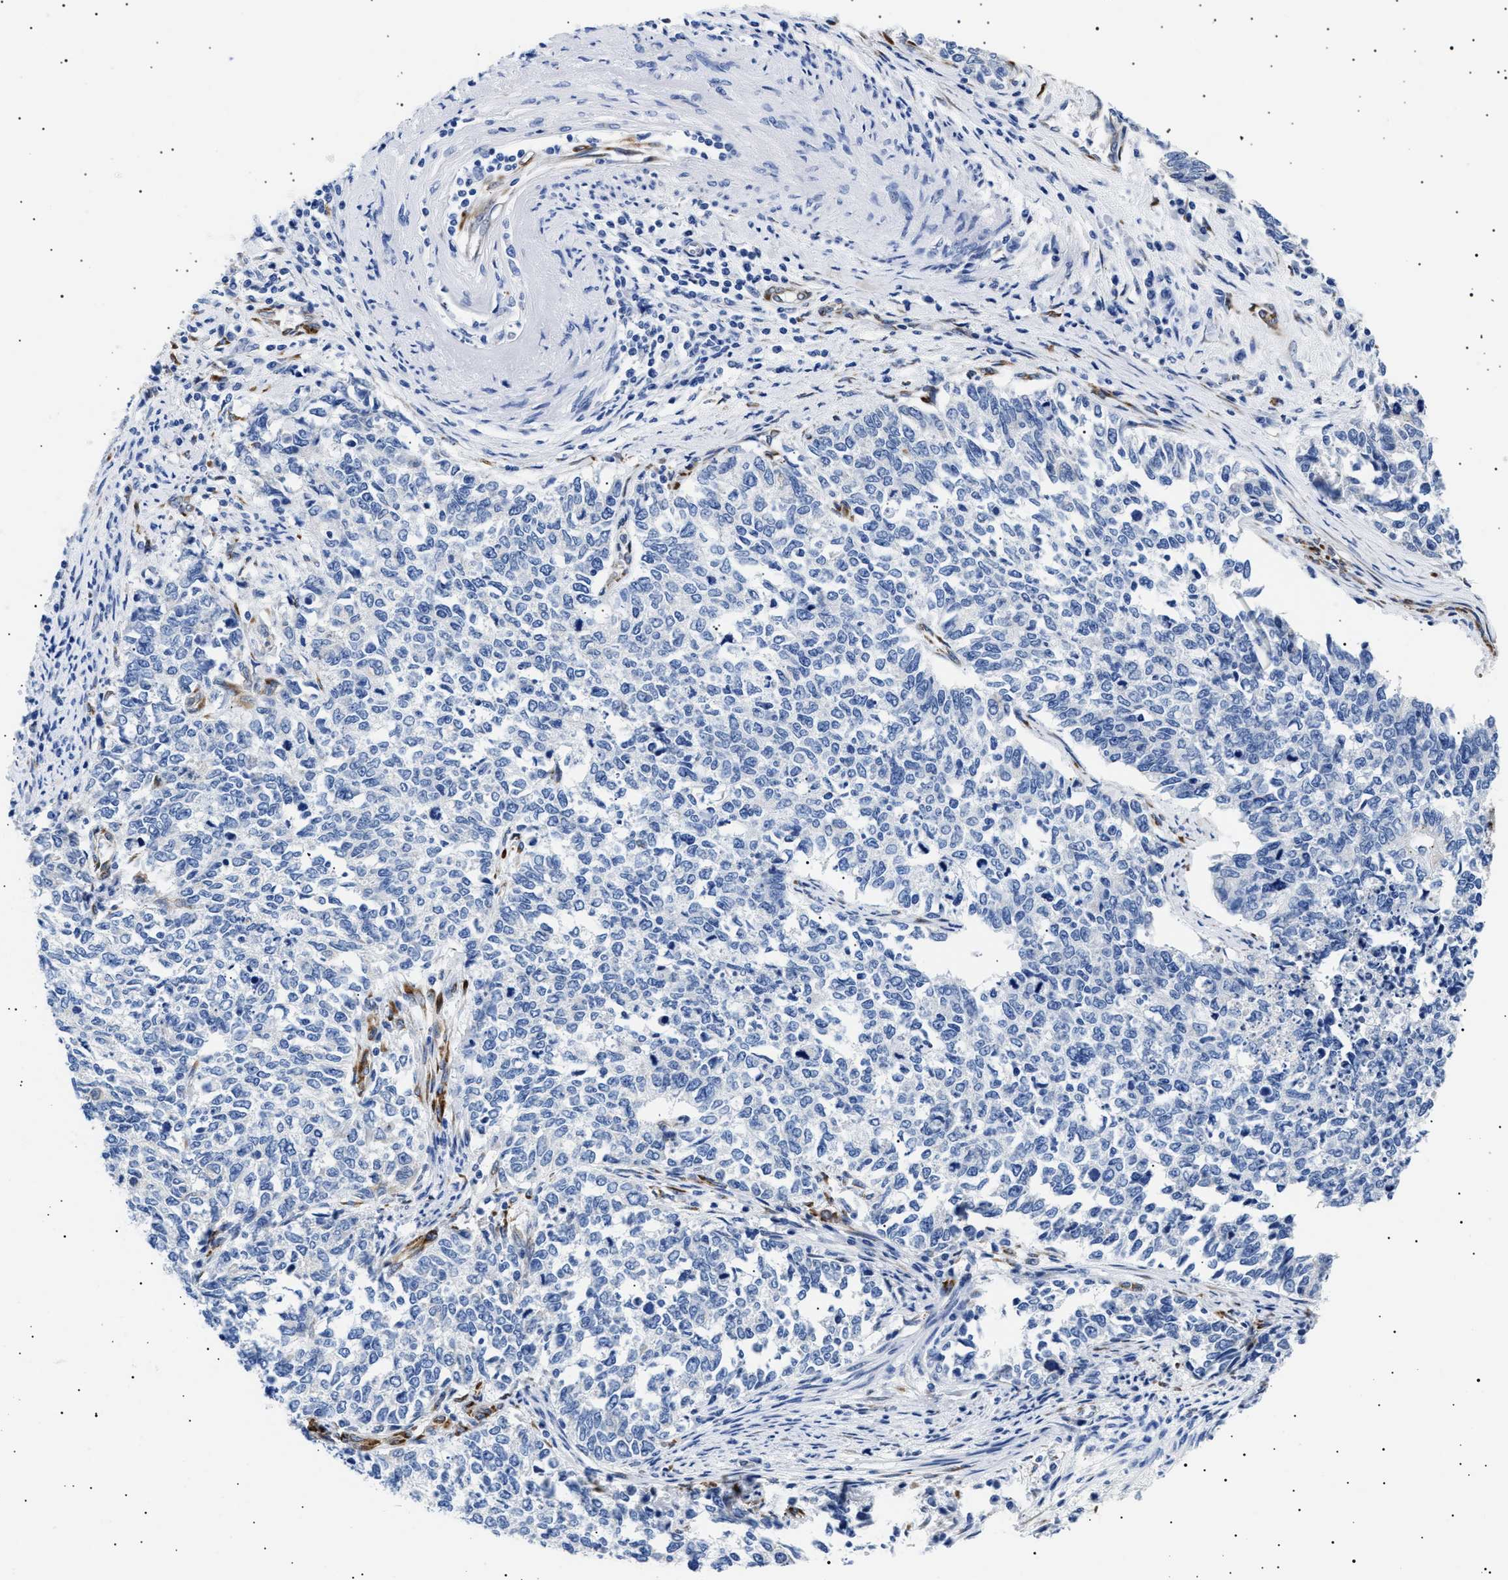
{"staining": {"intensity": "negative", "quantity": "none", "location": "none"}, "tissue": "cervical cancer", "cell_type": "Tumor cells", "image_type": "cancer", "snomed": [{"axis": "morphology", "description": "Squamous cell carcinoma, NOS"}, {"axis": "topography", "description": "Cervix"}], "caption": "Immunohistochemistry micrograph of human cervical cancer (squamous cell carcinoma) stained for a protein (brown), which reveals no staining in tumor cells.", "gene": "HEMGN", "patient": {"sex": "female", "age": 63}}